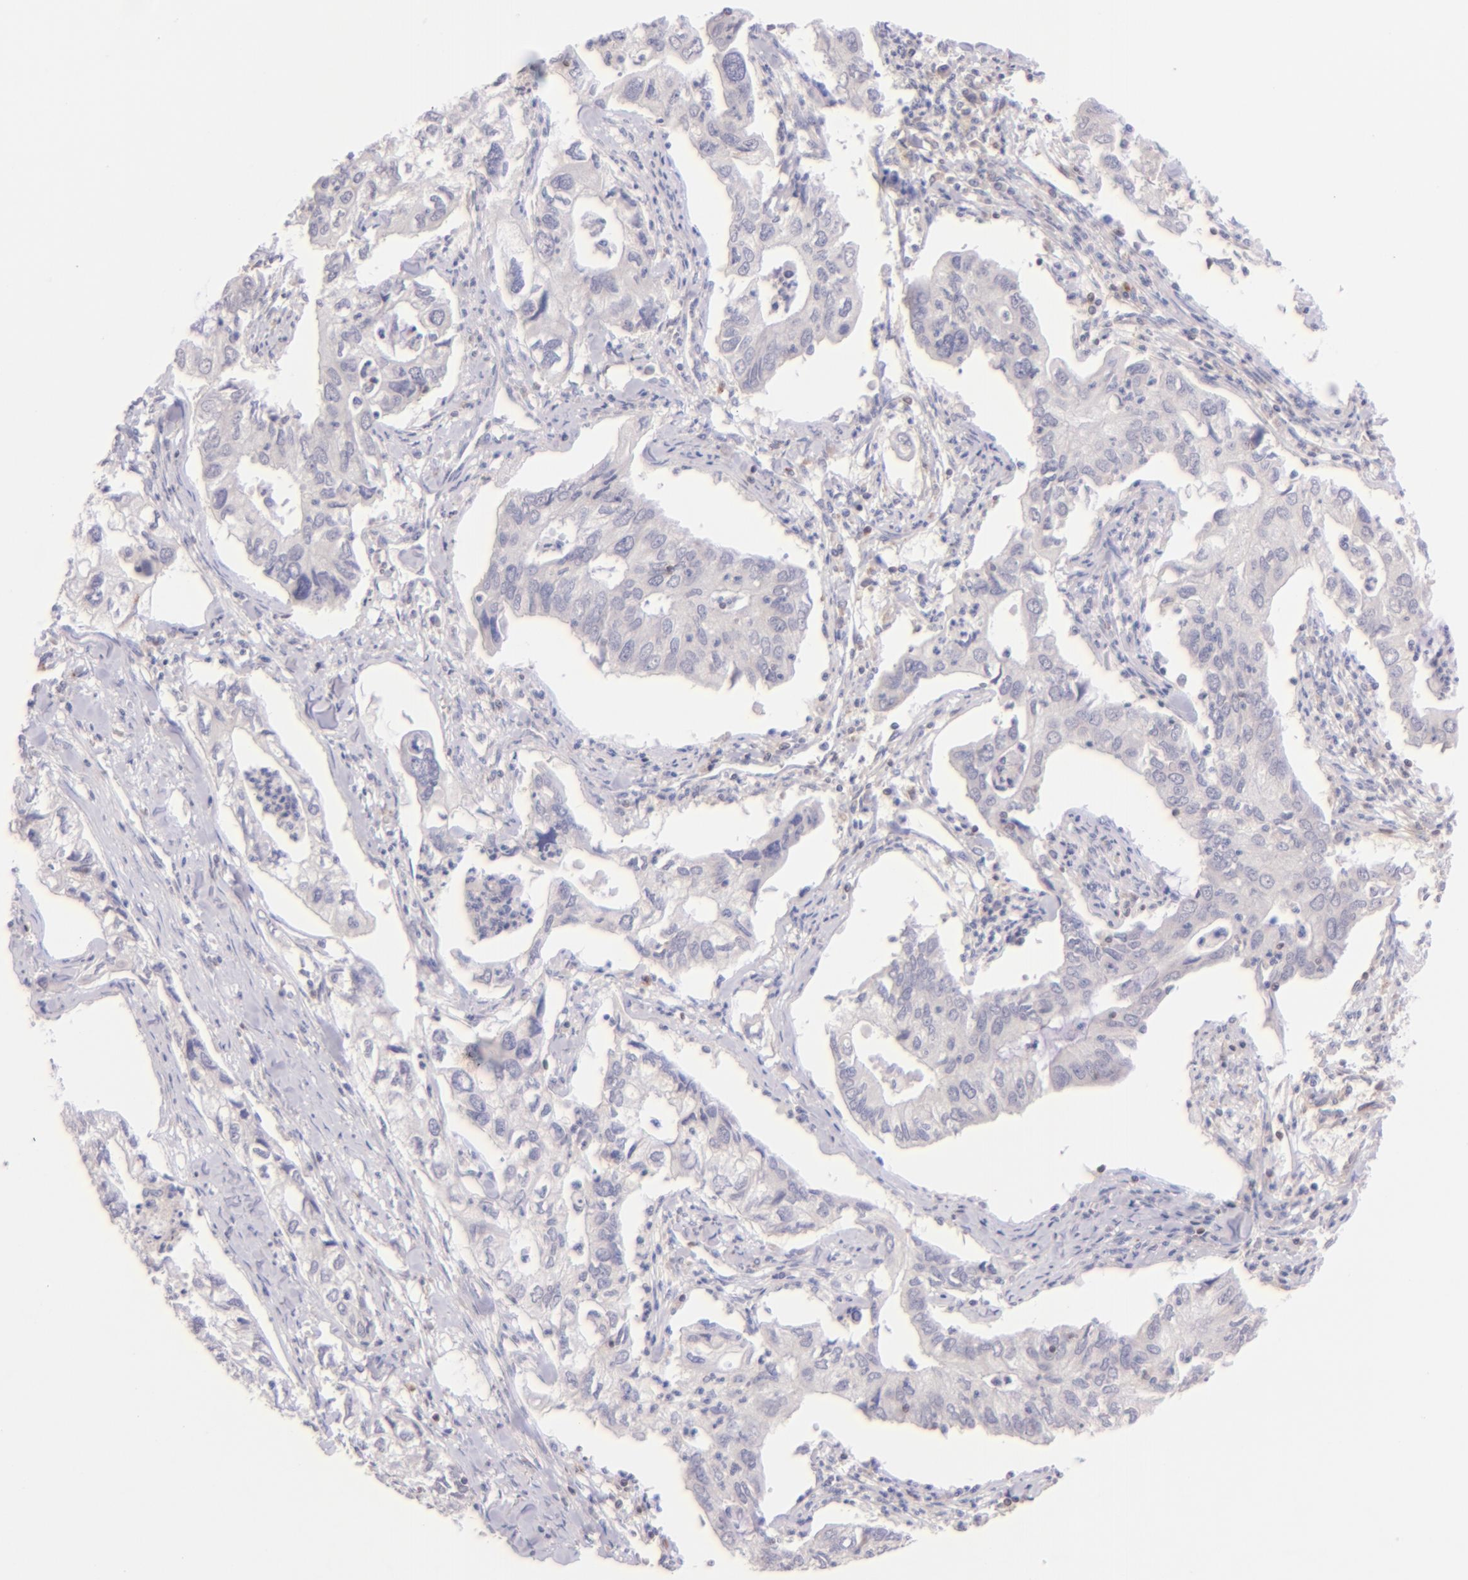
{"staining": {"intensity": "negative", "quantity": "none", "location": "none"}, "tissue": "lung cancer", "cell_type": "Tumor cells", "image_type": "cancer", "snomed": [{"axis": "morphology", "description": "Adenocarcinoma, NOS"}, {"axis": "topography", "description": "Lung"}], "caption": "Human lung cancer stained for a protein using immunohistochemistry (IHC) demonstrates no staining in tumor cells.", "gene": "ZAP70", "patient": {"sex": "male", "age": 48}}